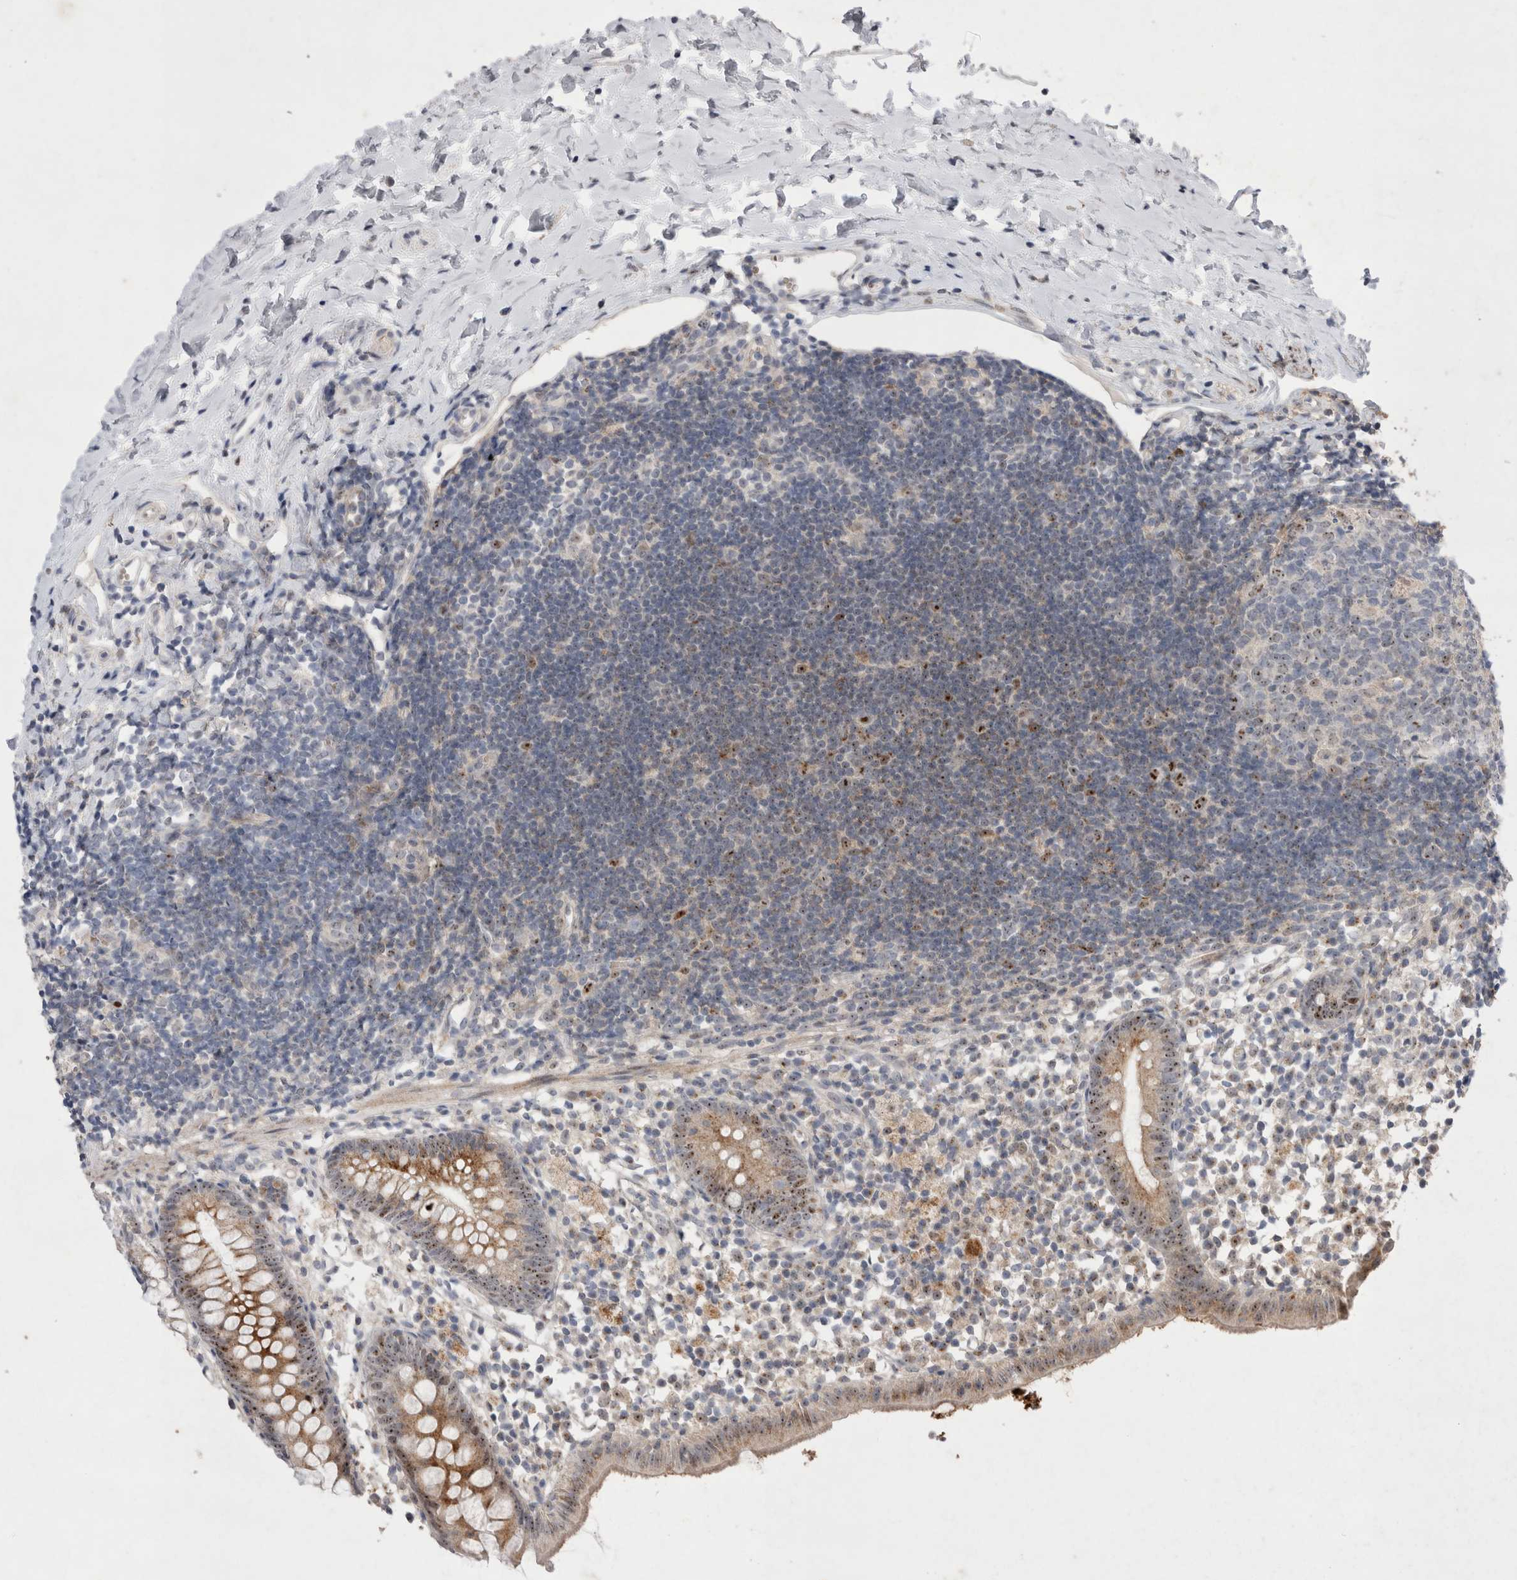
{"staining": {"intensity": "moderate", "quantity": "25%-75%", "location": "cytoplasmic/membranous,nuclear"}, "tissue": "appendix", "cell_type": "Glandular cells", "image_type": "normal", "snomed": [{"axis": "morphology", "description": "Normal tissue, NOS"}, {"axis": "topography", "description": "Appendix"}], "caption": "This is an image of immunohistochemistry staining of normal appendix, which shows moderate staining in the cytoplasmic/membranous,nuclear of glandular cells.", "gene": "STK11", "patient": {"sex": "female", "age": 20}}